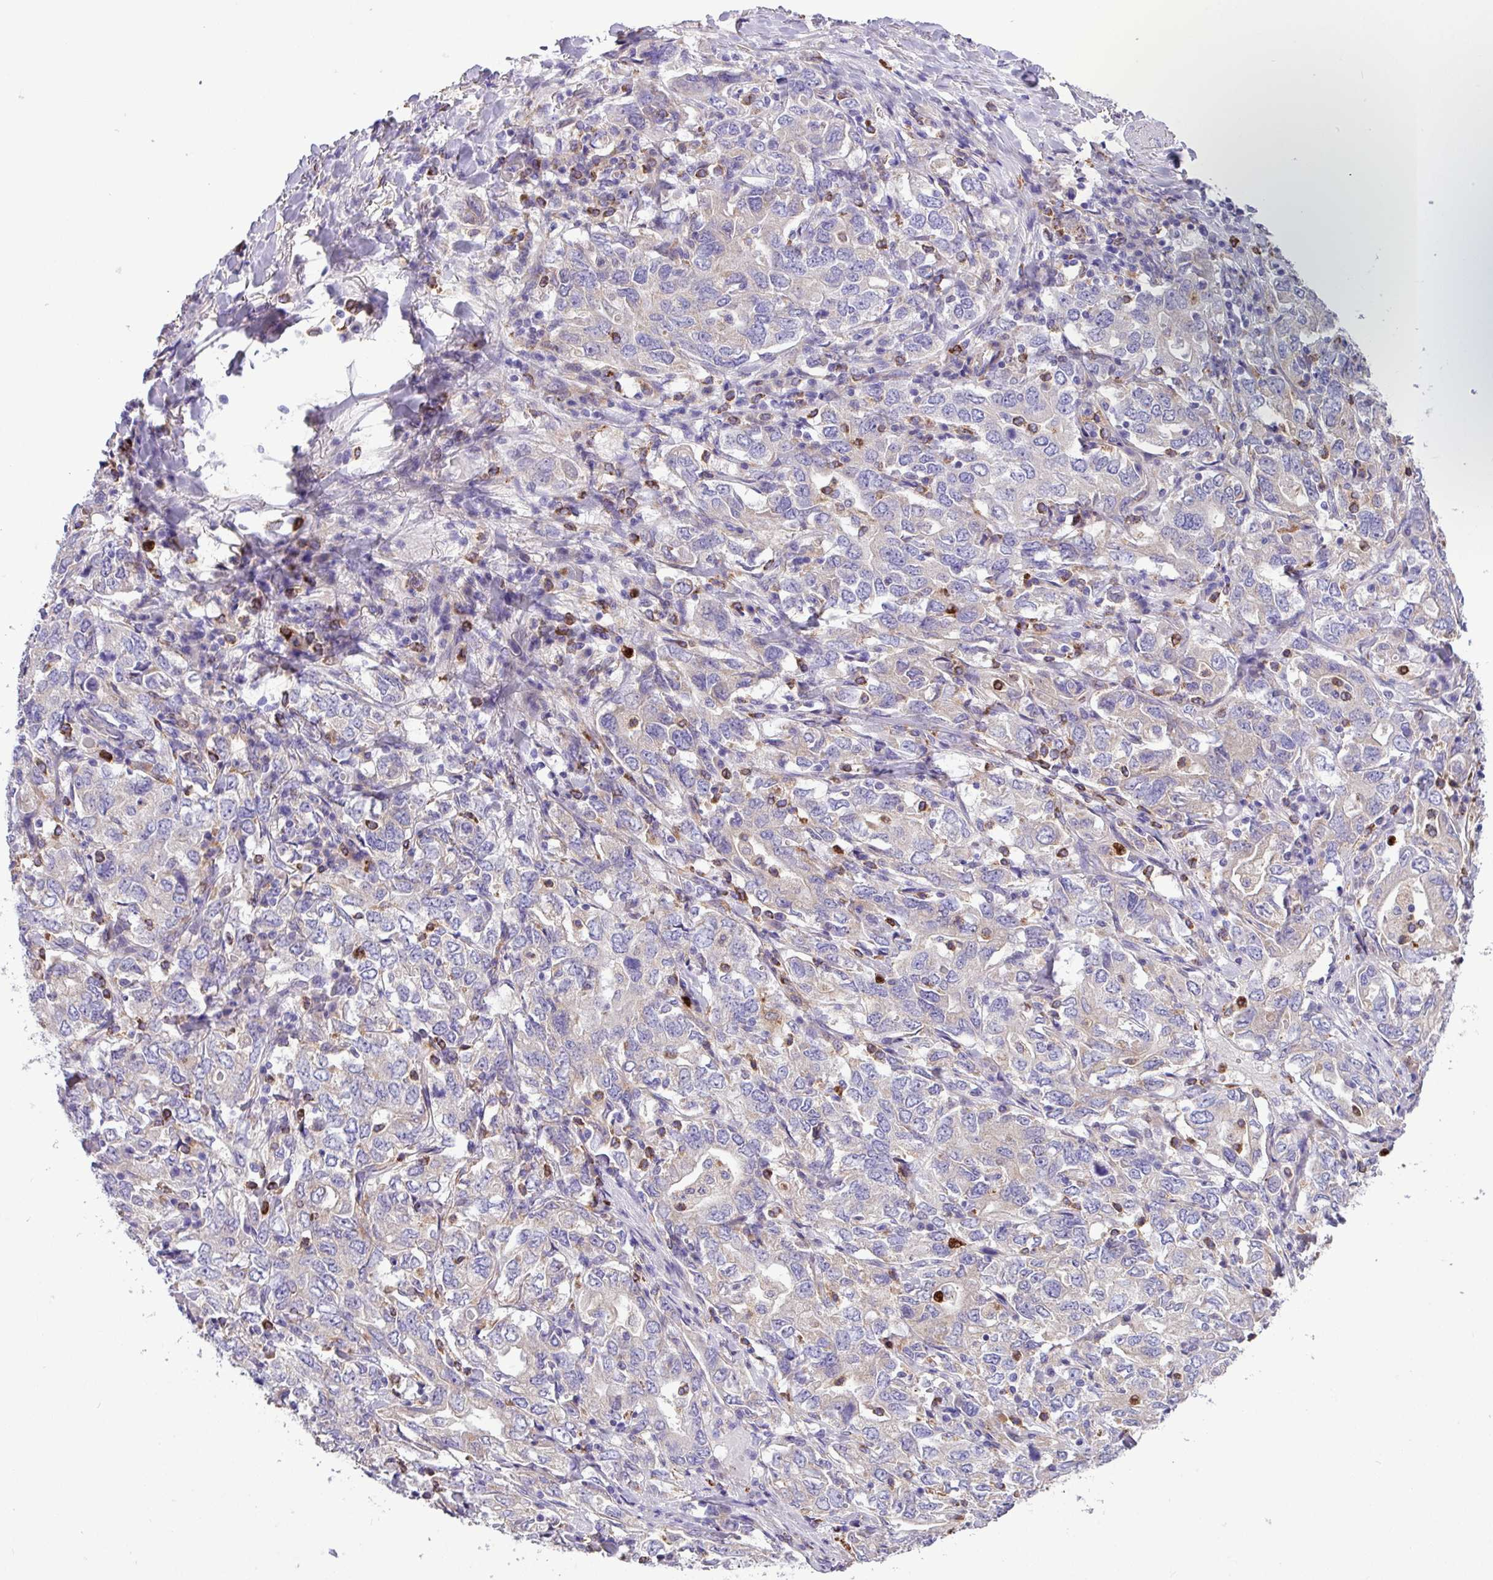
{"staining": {"intensity": "negative", "quantity": "none", "location": "none"}, "tissue": "stomach cancer", "cell_type": "Tumor cells", "image_type": "cancer", "snomed": [{"axis": "morphology", "description": "Adenocarcinoma, NOS"}, {"axis": "topography", "description": "Stomach, upper"}, {"axis": "topography", "description": "Stomach"}], "caption": "Image shows no significant protein positivity in tumor cells of stomach adenocarcinoma.", "gene": "MRM2", "patient": {"sex": "male", "age": 62}}